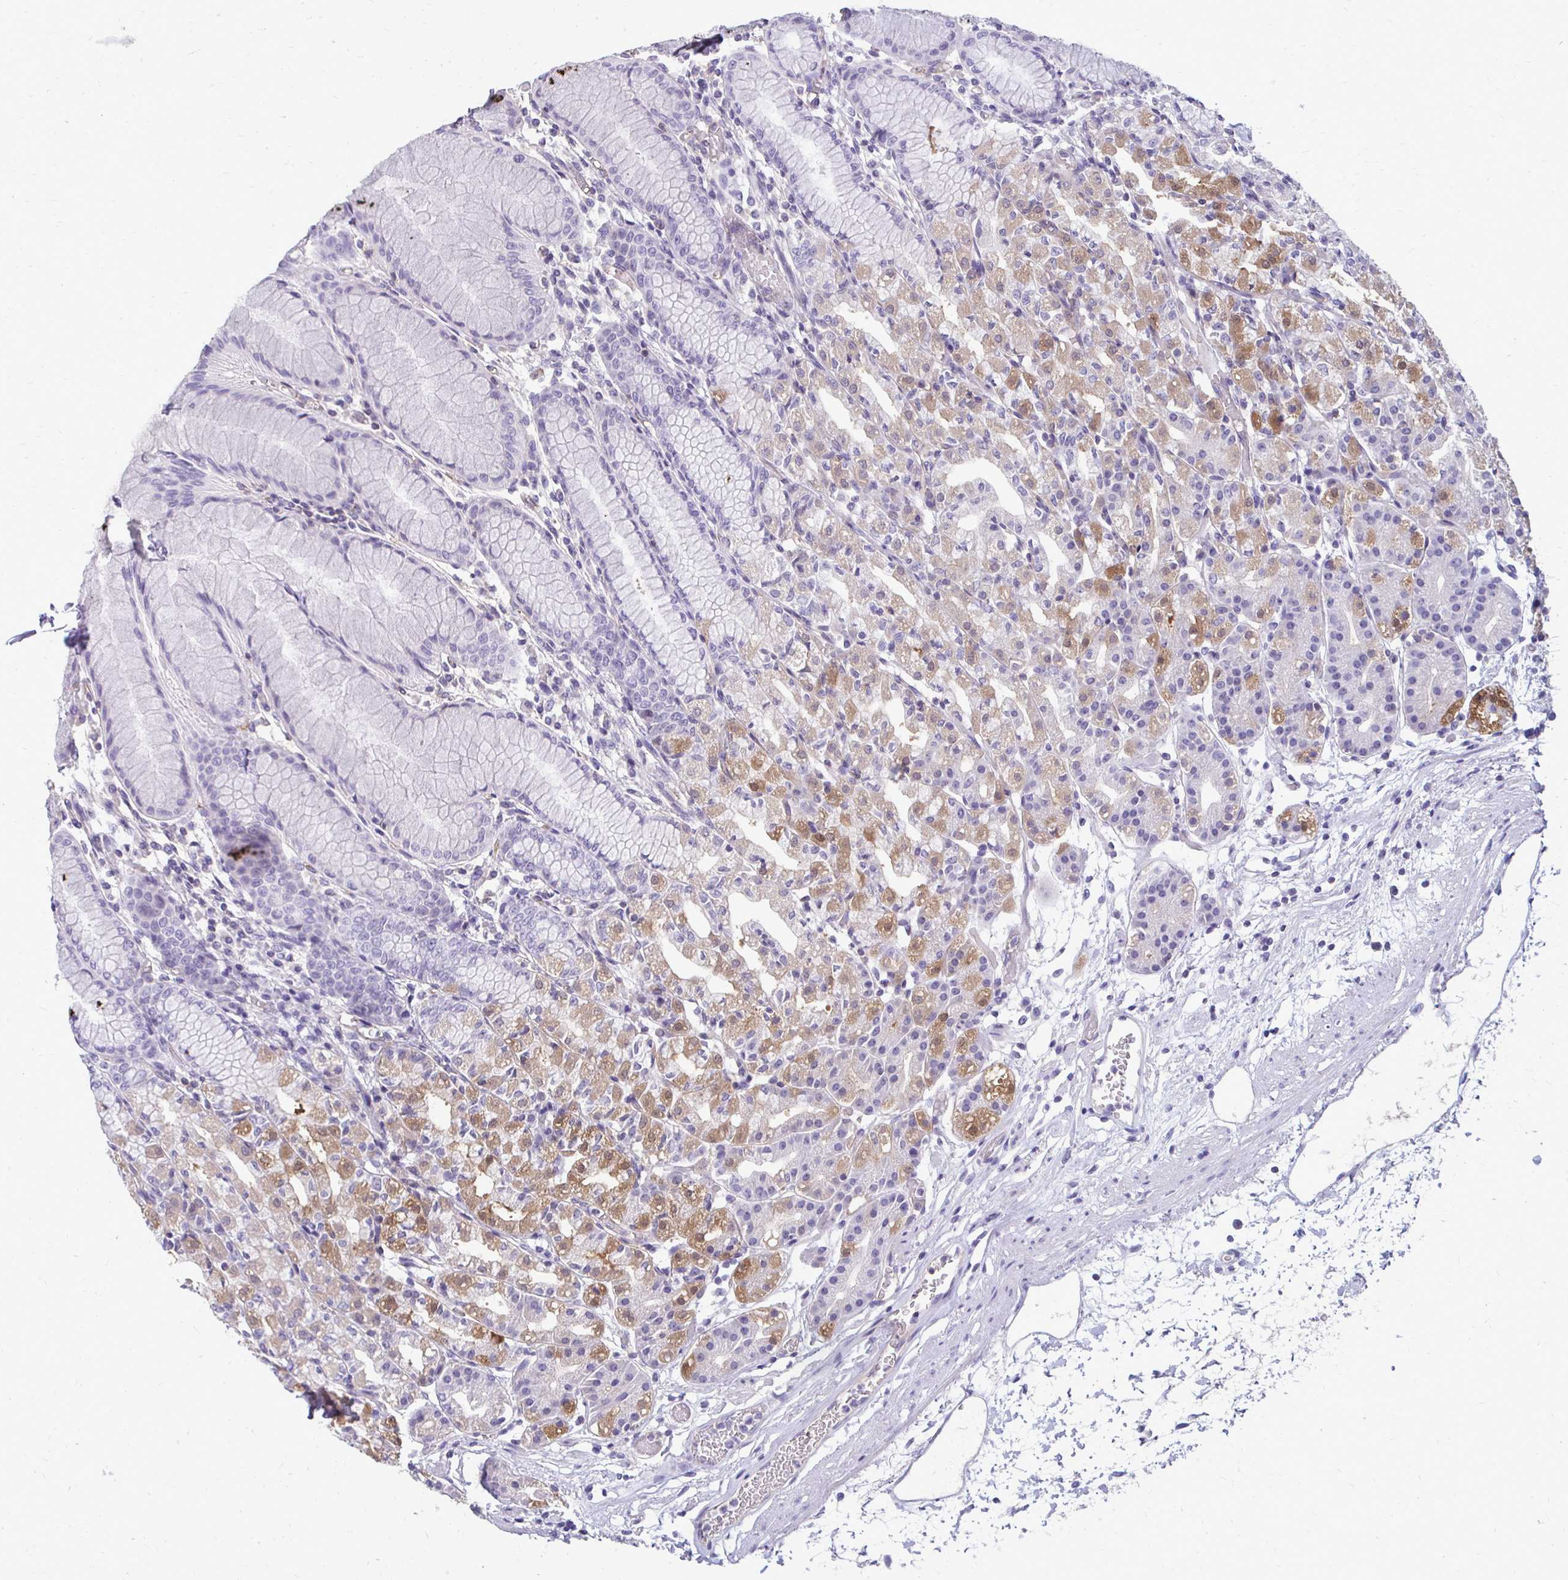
{"staining": {"intensity": "moderate", "quantity": "25%-75%", "location": "cytoplasmic/membranous"}, "tissue": "stomach", "cell_type": "Glandular cells", "image_type": "normal", "snomed": [{"axis": "morphology", "description": "Normal tissue, NOS"}, {"axis": "topography", "description": "Stomach"}], "caption": "A high-resolution micrograph shows immunohistochemistry (IHC) staining of unremarkable stomach, which shows moderate cytoplasmic/membranous positivity in about 25%-75% of glandular cells.", "gene": "FABP3", "patient": {"sex": "female", "age": 57}}